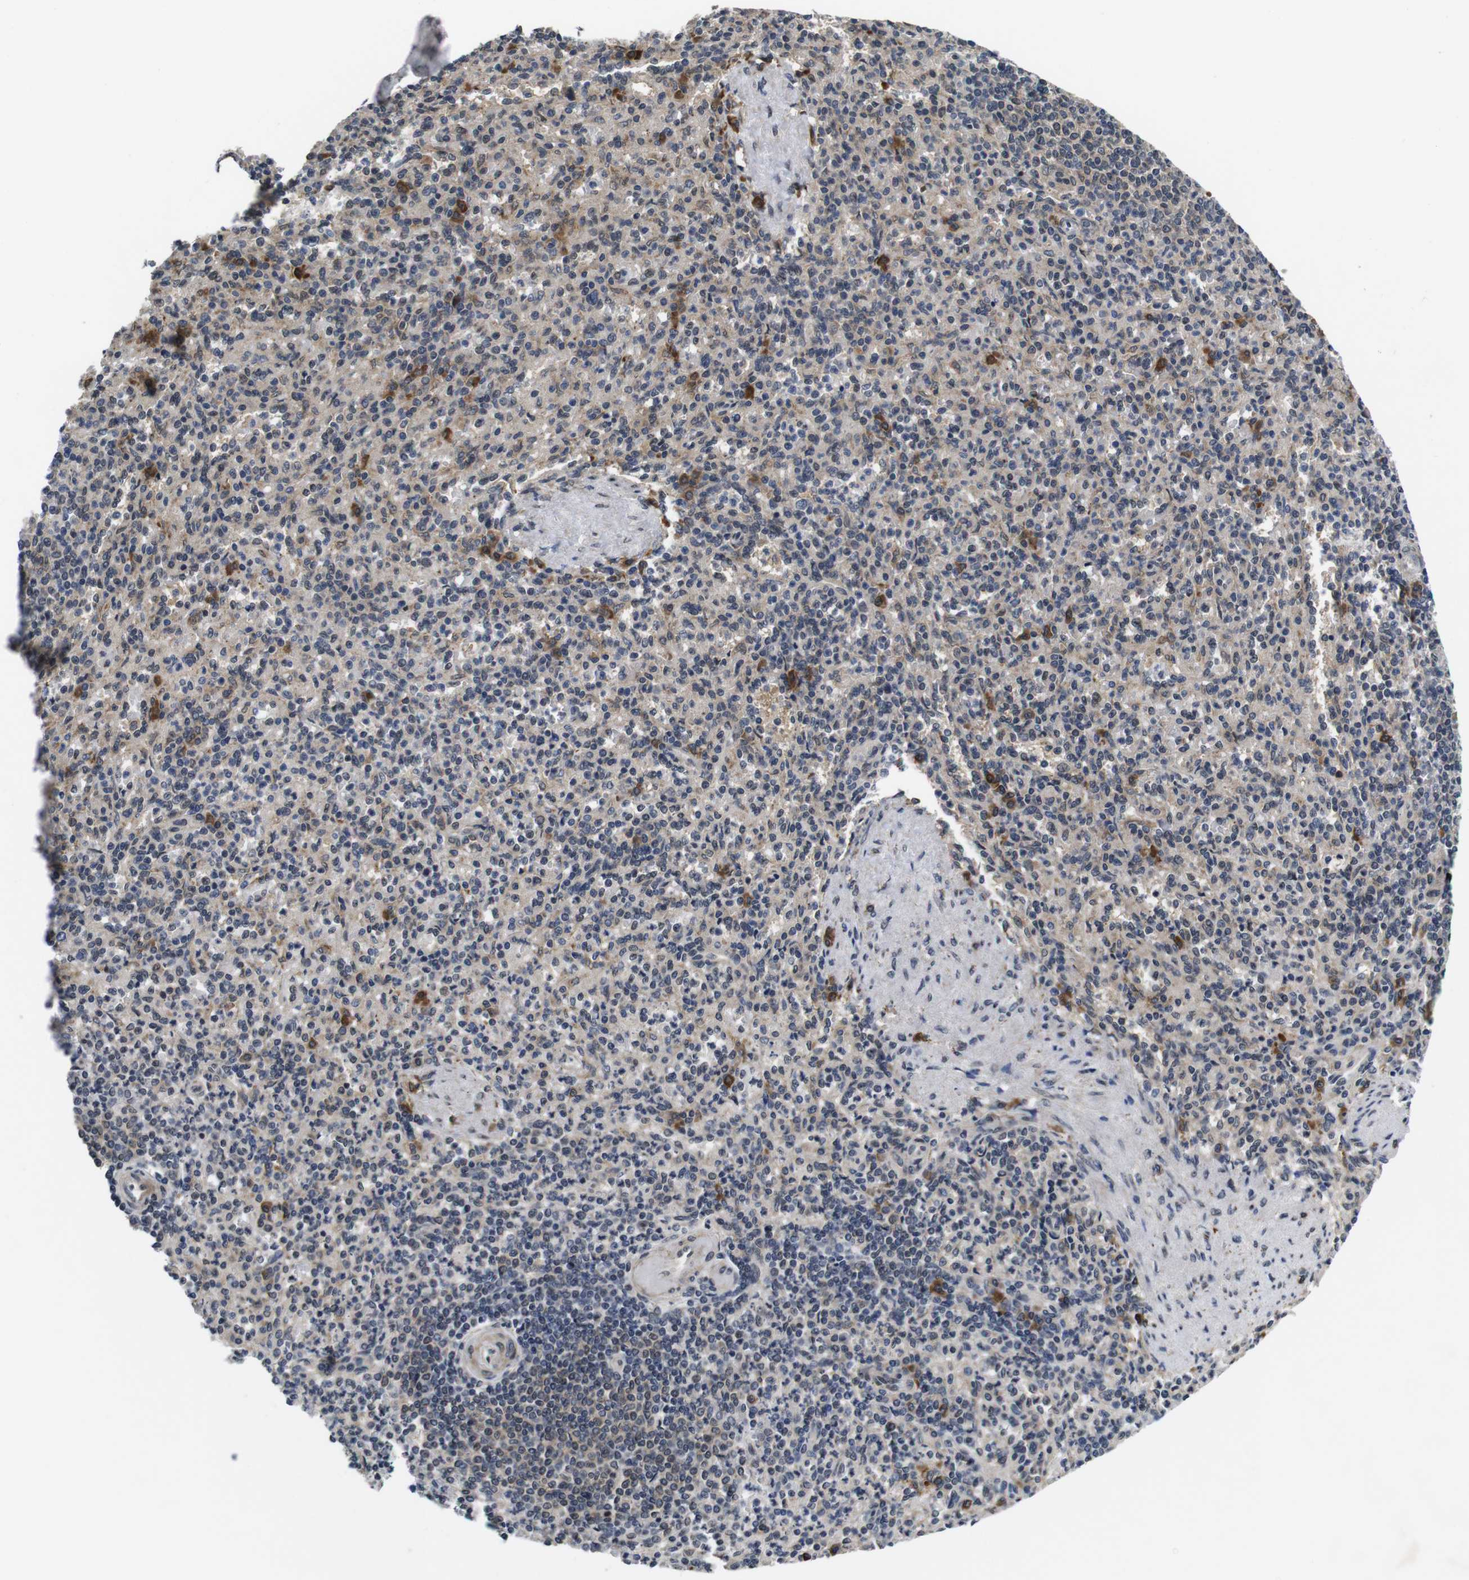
{"staining": {"intensity": "moderate", "quantity": "<25%", "location": "cytoplasmic/membranous"}, "tissue": "spleen", "cell_type": "Cells in red pulp", "image_type": "normal", "snomed": [{"axis": "morphology", "description": "Normal tissue, NOS"}, {"axis": "topography", "description": "Spleen"}], "caption": "Immunohistochemistry of unremarkable spleen exhibits low levels of moderate cytoplasmic/membranous expression in approximately <25% of cells in red pulp. The staining was performed using DAB (3,3'-diaminobenzidine), with brown indicating positive protein expression. Nuclei are stained blue with hematoxylin.", "gene": "ZBTB46", "patient": {"sex": "female", "age": 74}}